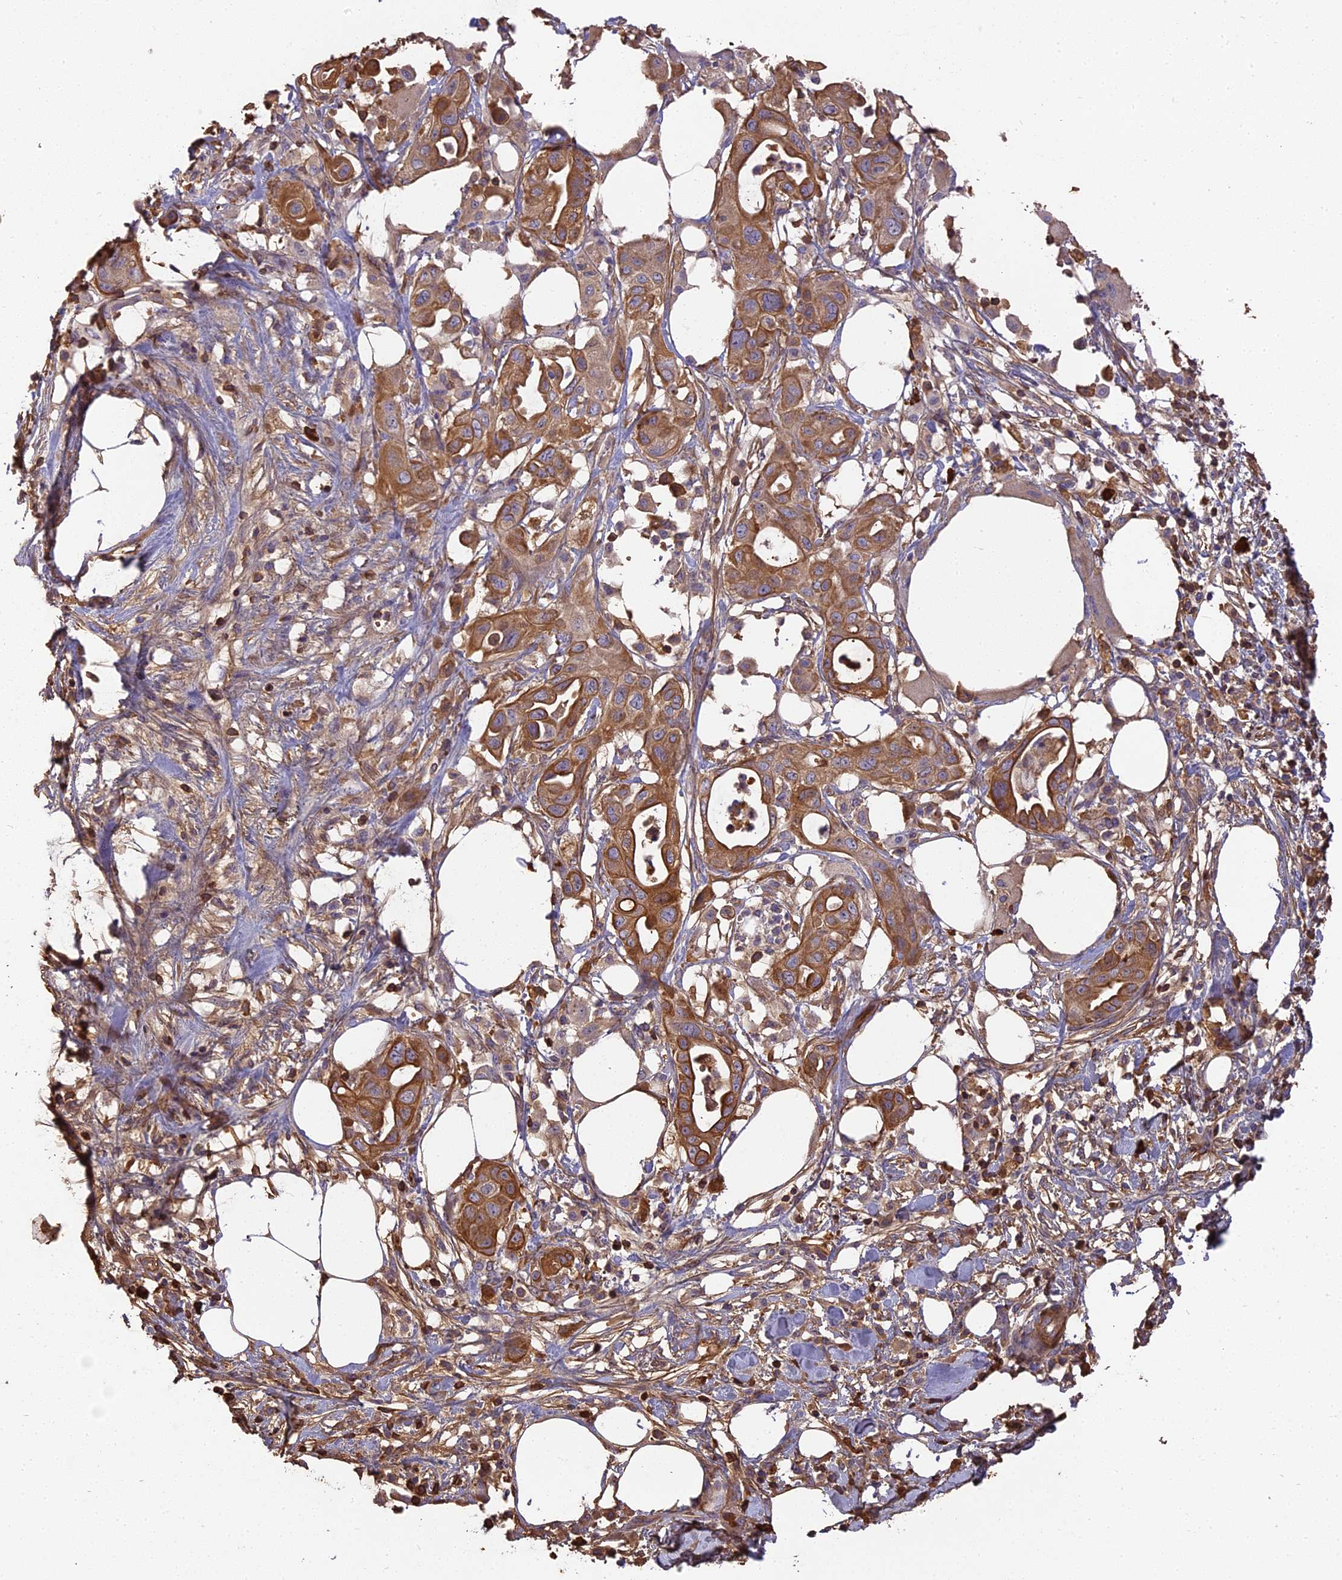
{"staining": {"intensity": "moderate", "quantity": ">75%", "location": "cytoplasmic/membranous"}, "tissue": "pancreatic cancer", "cell_type": "Tumor cells", "image_type": "cancer", "snomed": [{"axis": "morphology", "description": "Adenocarcinoma, NOS"}, {"axis": "topography", "description": "Pancreas"}], "caption": "Immunohistochemistry (IHC) (DAB) staining of human pancreatic cancer (adenocarcinoma) reveals moderate cytoplasmic/membranous protein expression in approximately >75% of tumor cells.", "gene": "ERMAP", "patient": {"sex": "male", "age": 68}}